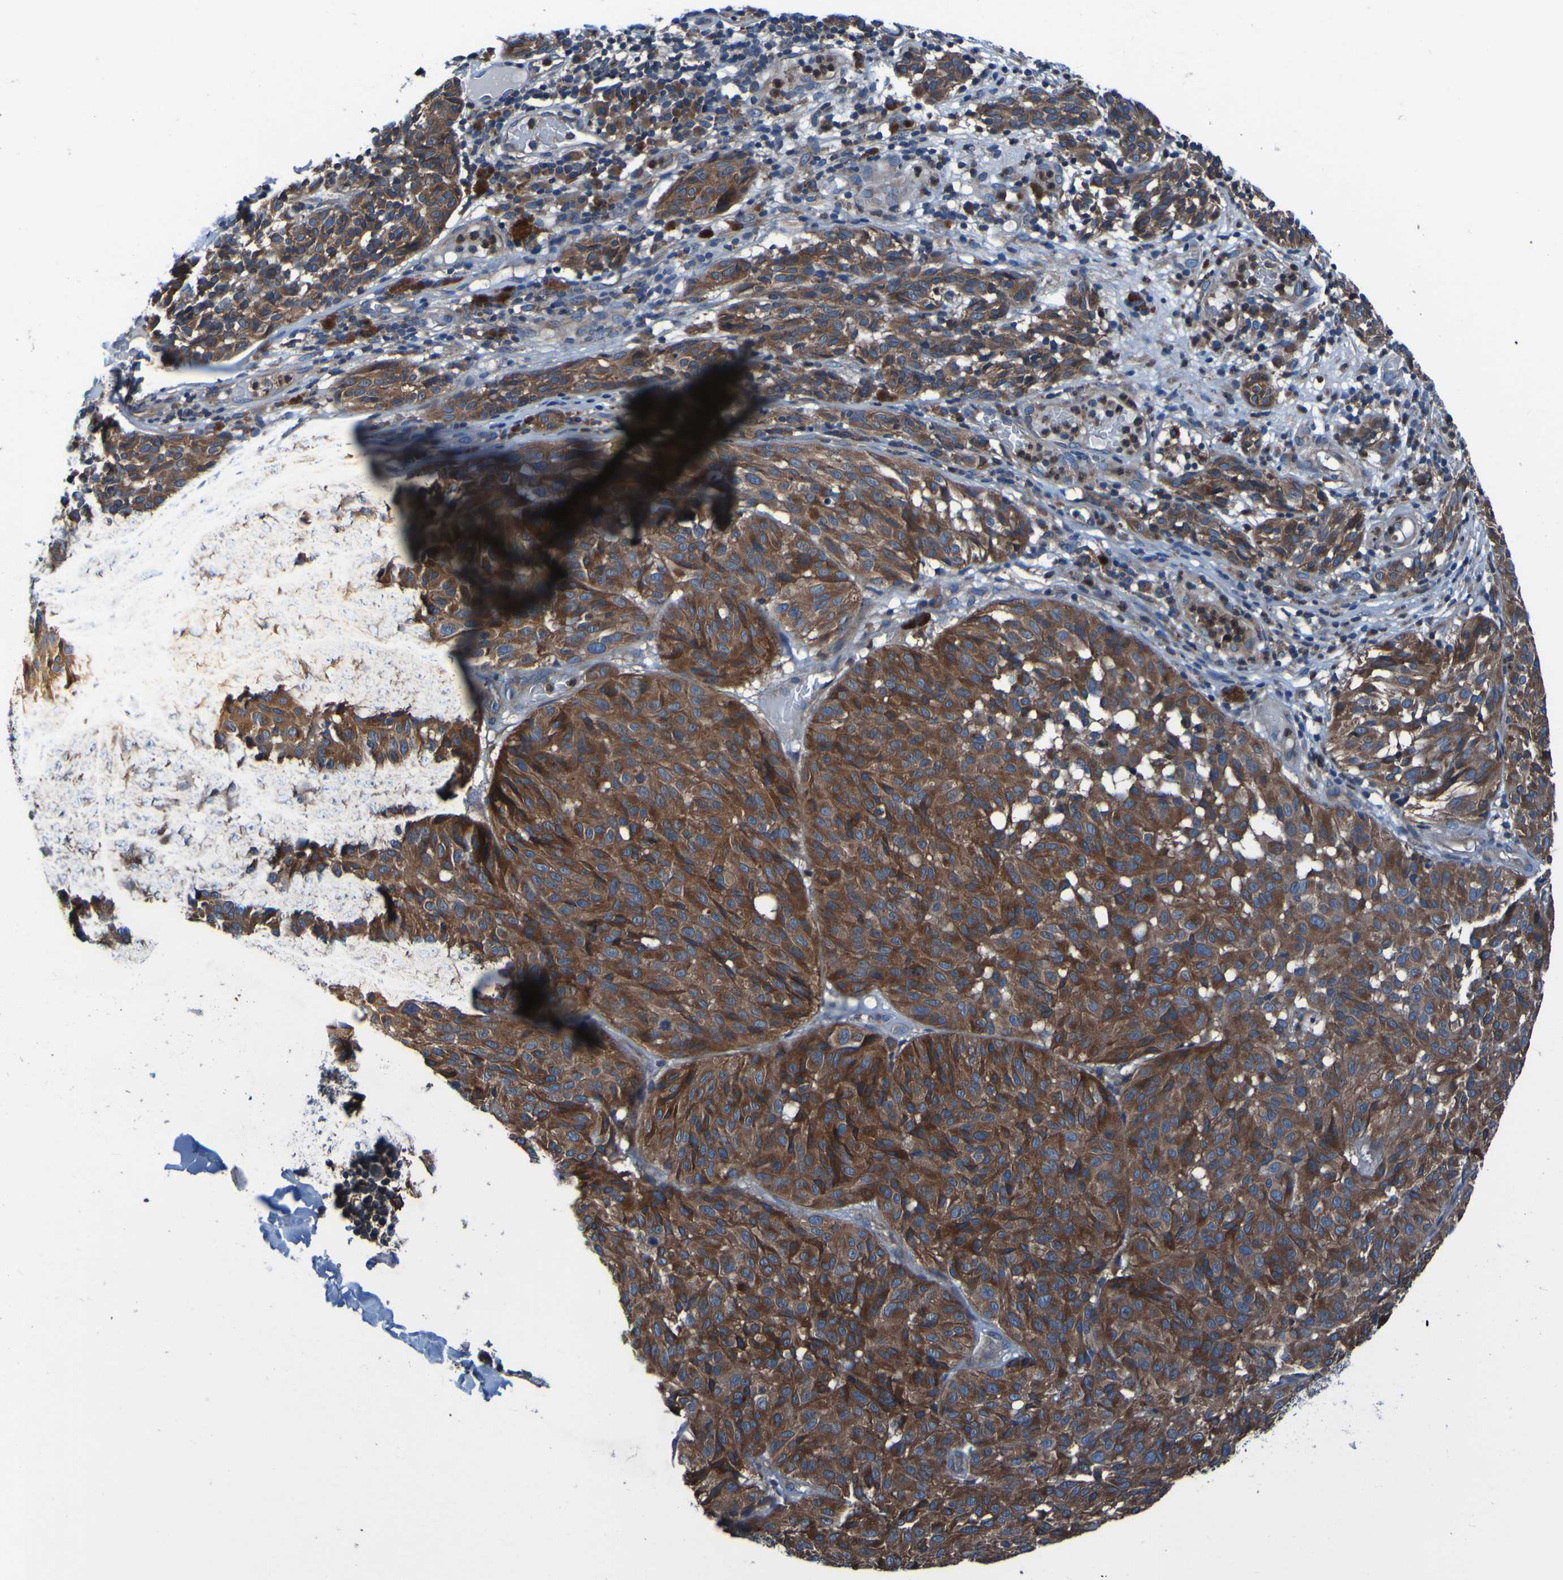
{"staining": {"intensity": "strong", "quantity": ">75%", "location": "cytoplasmic/membranous"}, "tissue": "melanoma", "cell_type": "Tumor cells", "image_type": "cancer", "snomed": [{"axis": "morphology", "description": "Malignant melanoma, NOS"}, {"axis": "topography", "description": "Skin"}], "caption": "Malignant melanoma stained with a brown dye reveals strong cytoplasmic/membranous positive positivity in about >75% of tumor cells.", "gene": "RAB5B", "patient": {"sex": "female", "age": 46}}